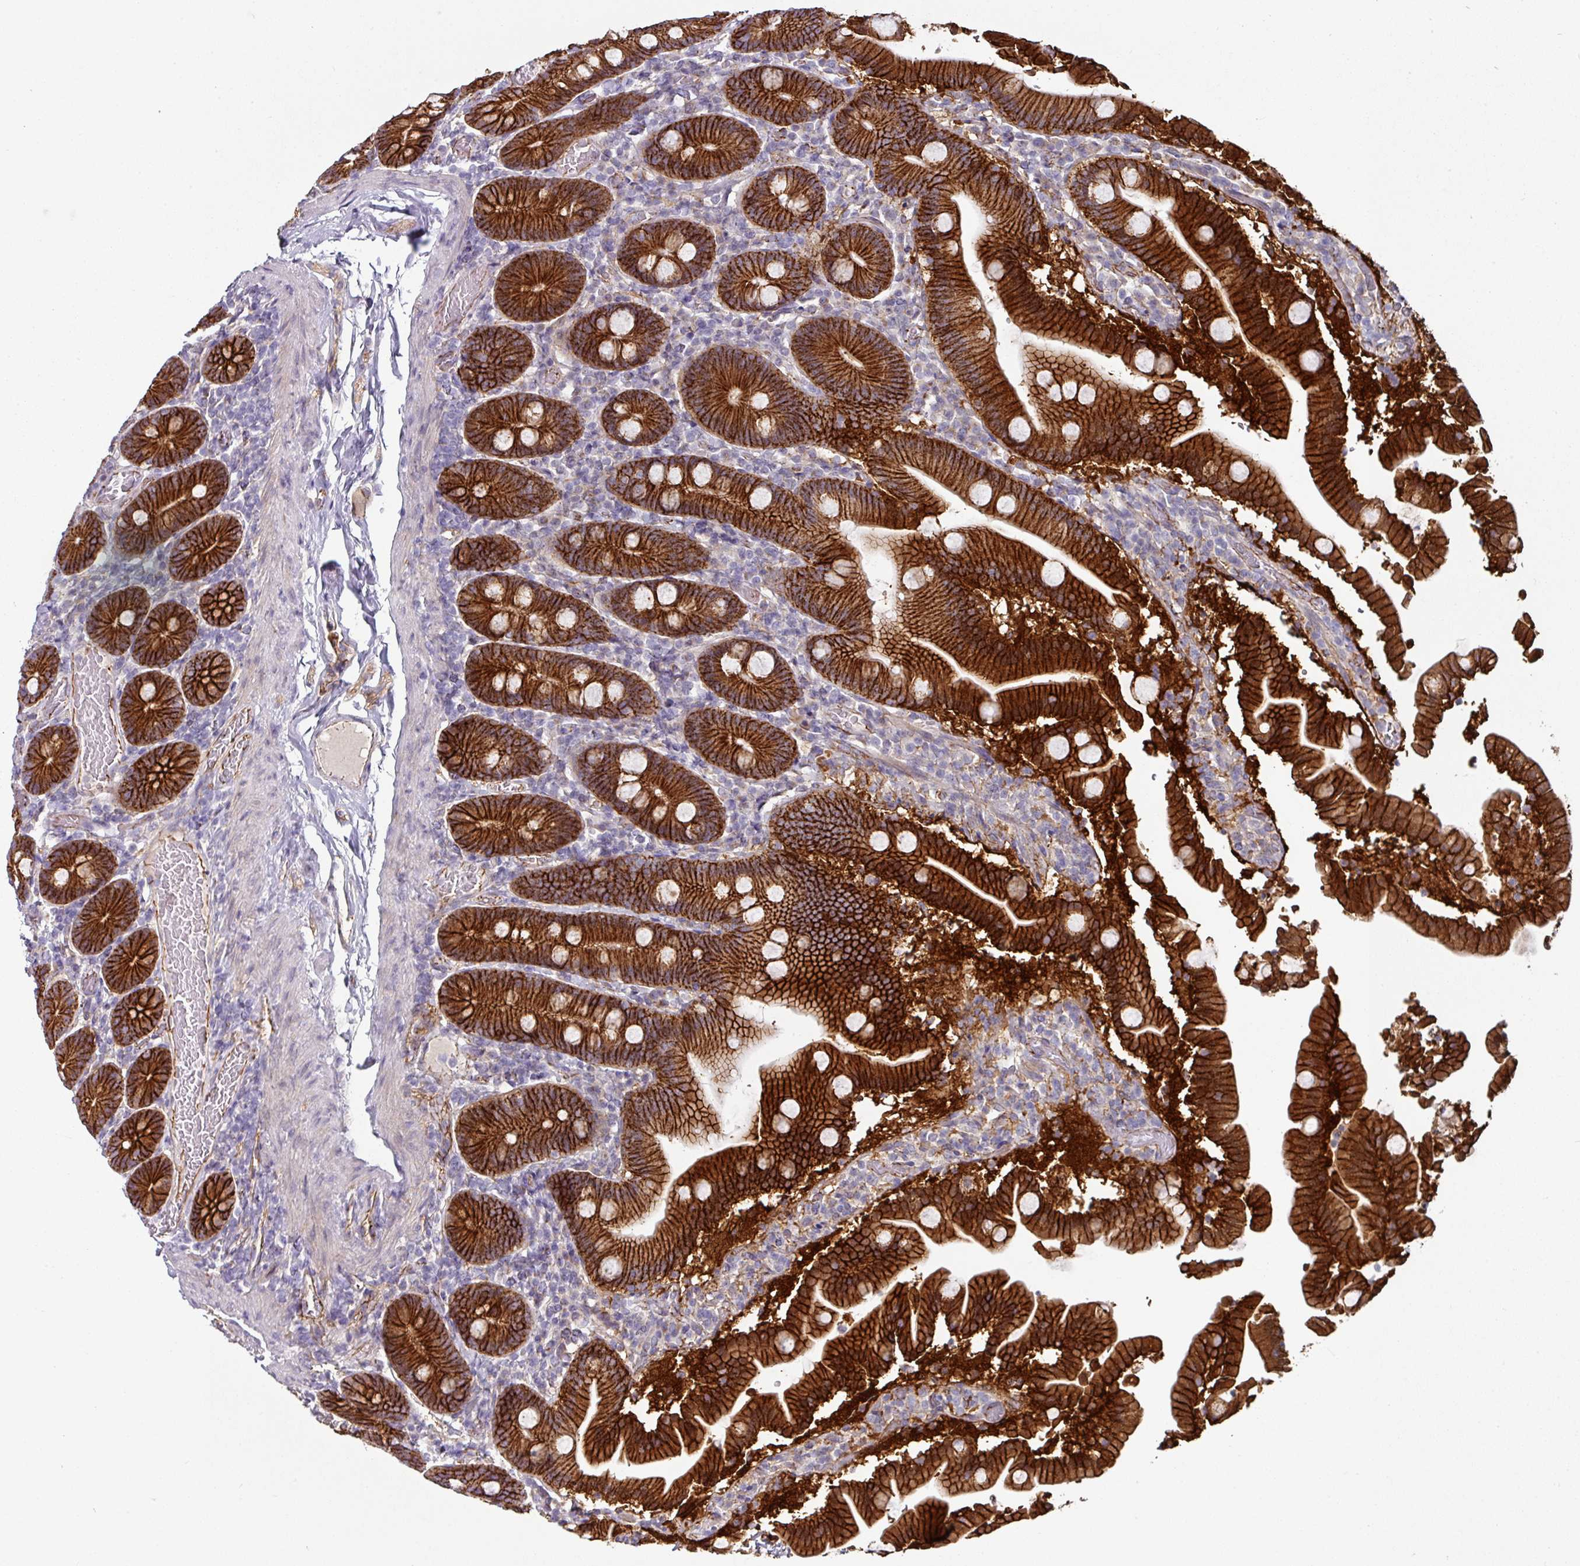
{"staining": {"intensity": "strong", "quantity": ">75%", "location": "cytoplasmic/membranous"}, "tissue": "duodenum", "cell_type": "Glandular cells", "image_type": "normal", "snomed": [{"axis": "morphology", "description": "Normal tissue, NOS"}, {"axis": "topography", "description": "Duodenum"}], "caption": "There is high levels of strong cytoplasmic/membranous expression in glandular cells of unremarkable duodenum, as demonstrated by immunohistochemical staining (brown color).", "gene": "JUP", "patient": {"sex": "male", "age": 55}}